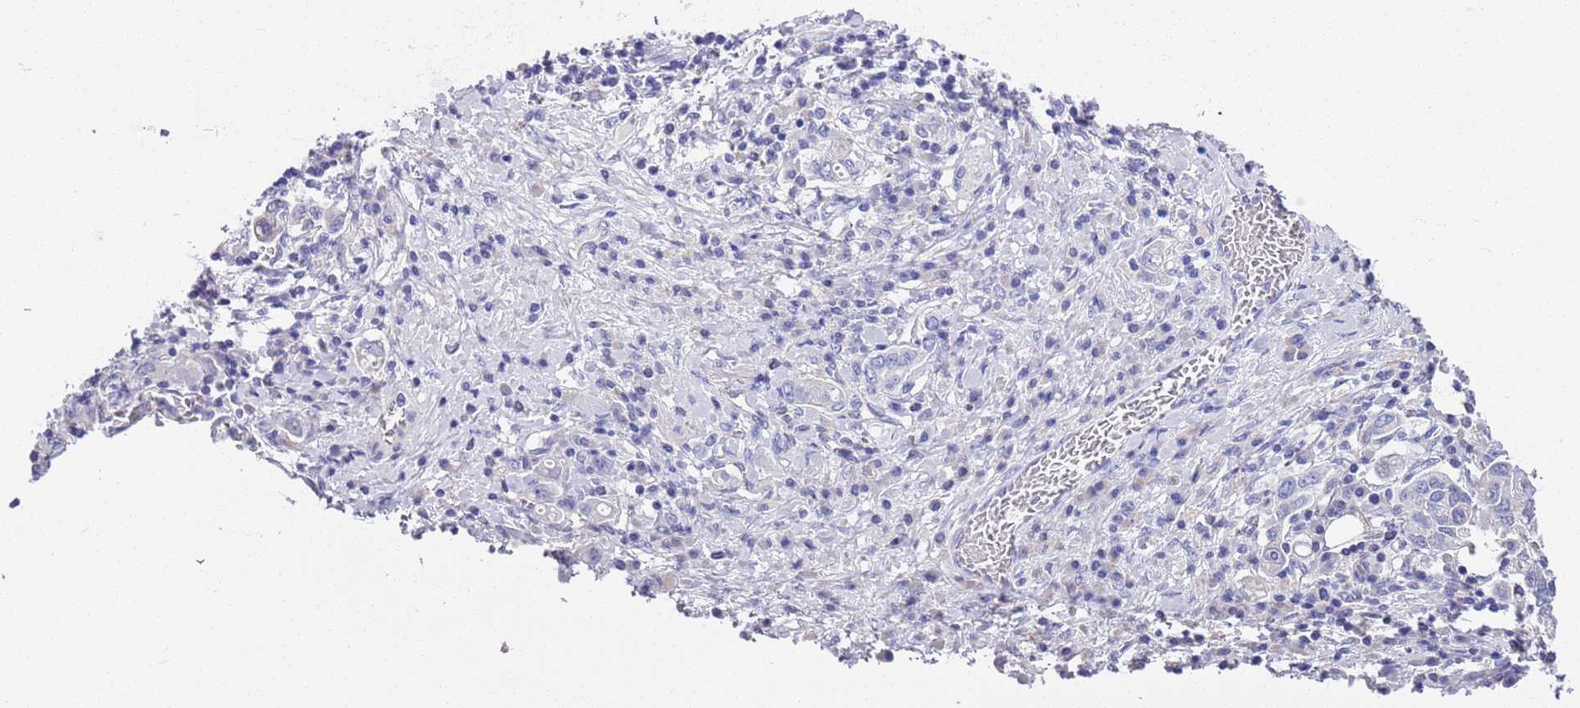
{"staining": {"intensity": "negative", "quantity": "none", "location": "none"}, "tissue": "stomach cancer", "cell_type": "Tumor cells", "image_type": "cancer", "snomed": [{"axis": "morphology", "description": "Adenocarcinoma, NOS"}, {"axis": "topography", "description": "Stomach, upper"}, {"axis": "topography", "description": "Stomach"}], "caption": "High magnification brightfield microscopy of stomach adenocarcinoma stained with DAB (3,3'-diaminobenzidine) (brown) and counterstained with hematoxylin (blue): tumor cells show no significant positivity.", "gene": "BRMS1L", "patient": {"sex": "male", "age": 62}}